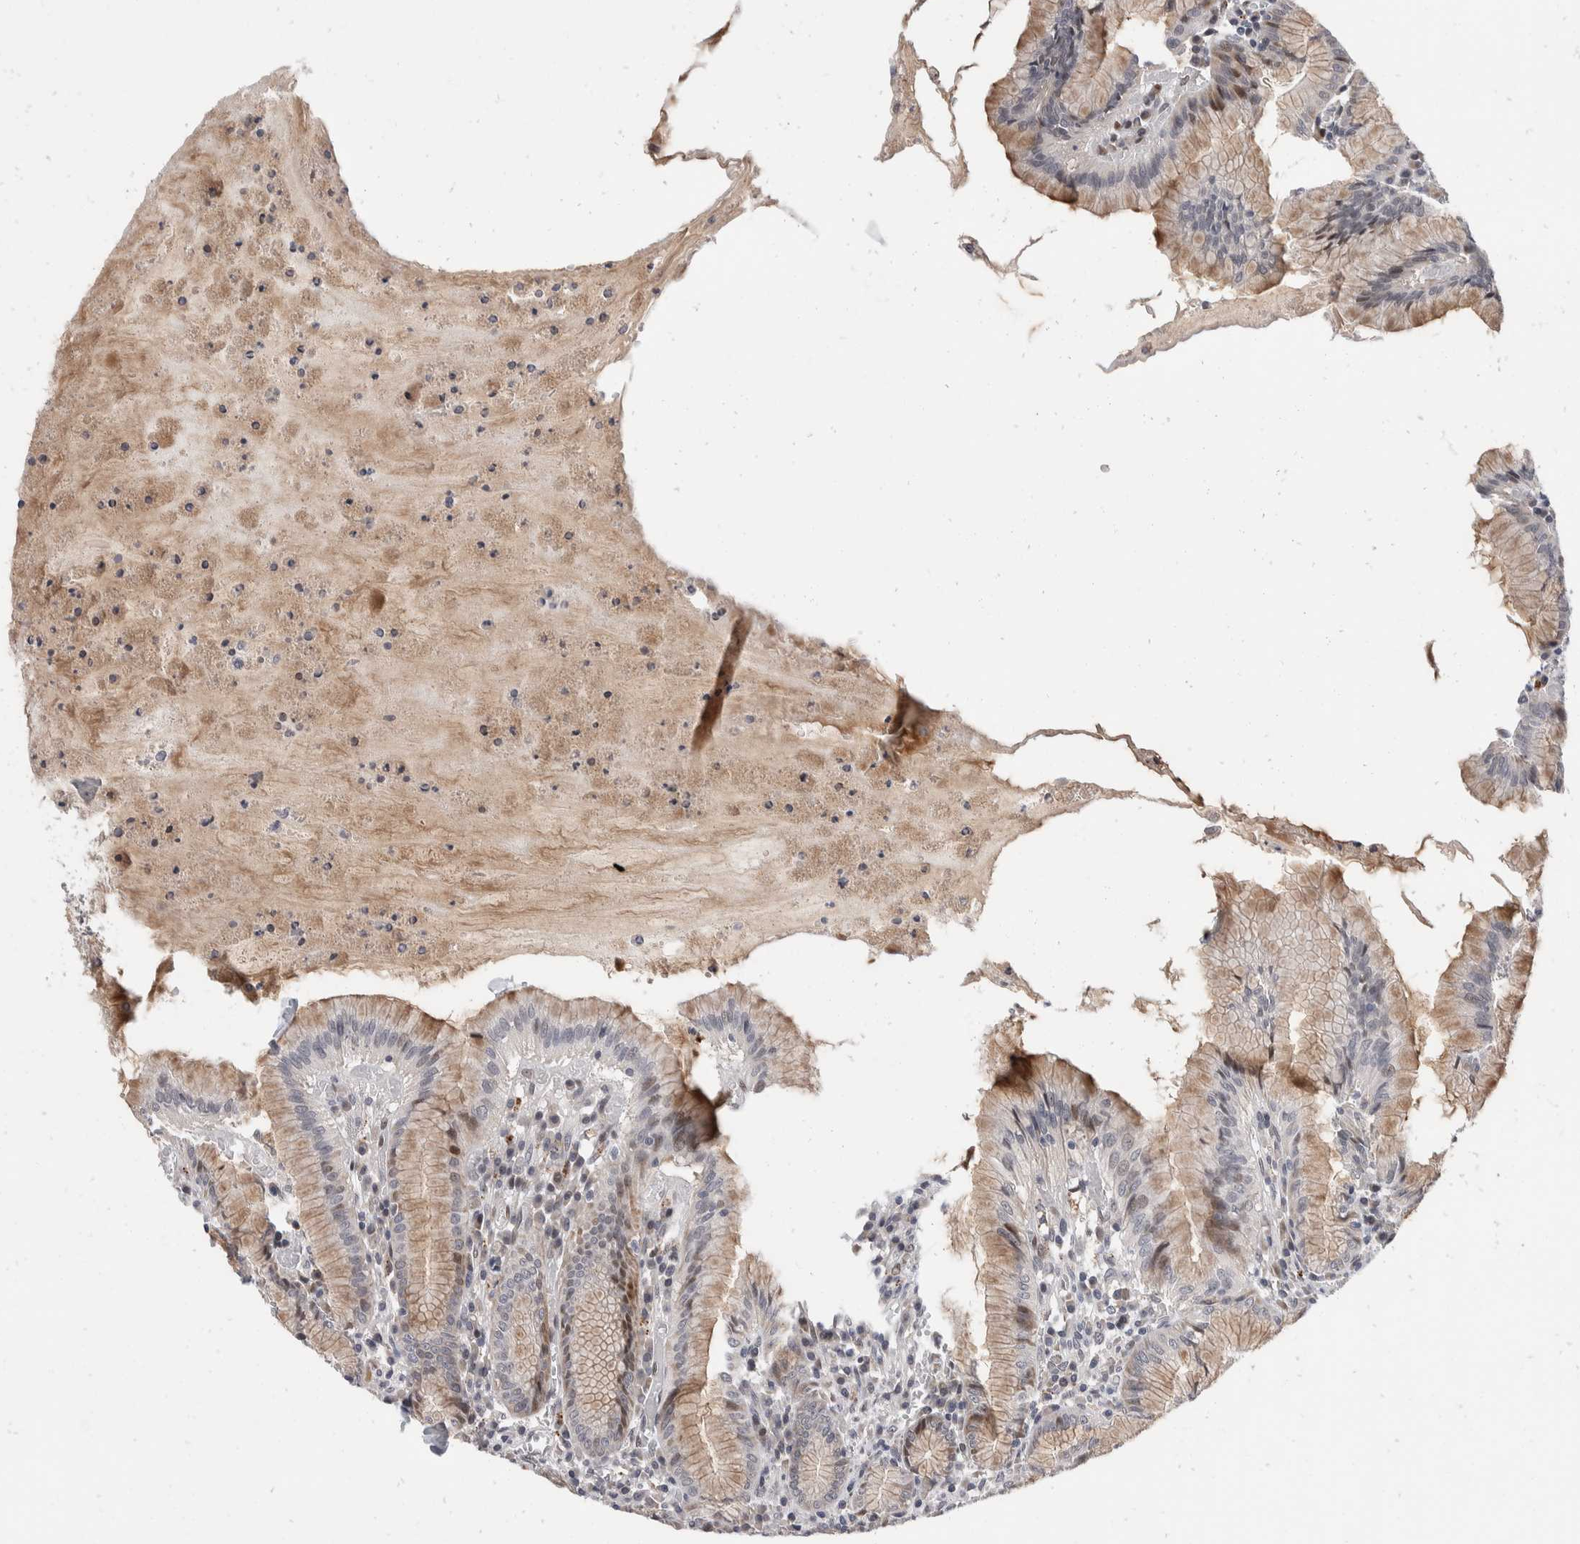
{"staining": {"intensity": "moderate", "quantity": "<25%", "location": "cytoplasmic/membranous,nuclear"}, "tissue": "stomach", "cell_type": "Glandular cells", "image_type": "normal", "snomed": [{"axis": "morphology", "description": "Normal tissue, NOS"}, {"axis": "topography", "description": "Stomach"}], "caption": "Immunohistochemical staining of normal stomach demonstrates moderate cytoplasmic/membranous,nuclear protein staining in approximately <25% of glandular cells.", "gene": "ZNF703", "patient": {"sex": "male", "age": 55}}